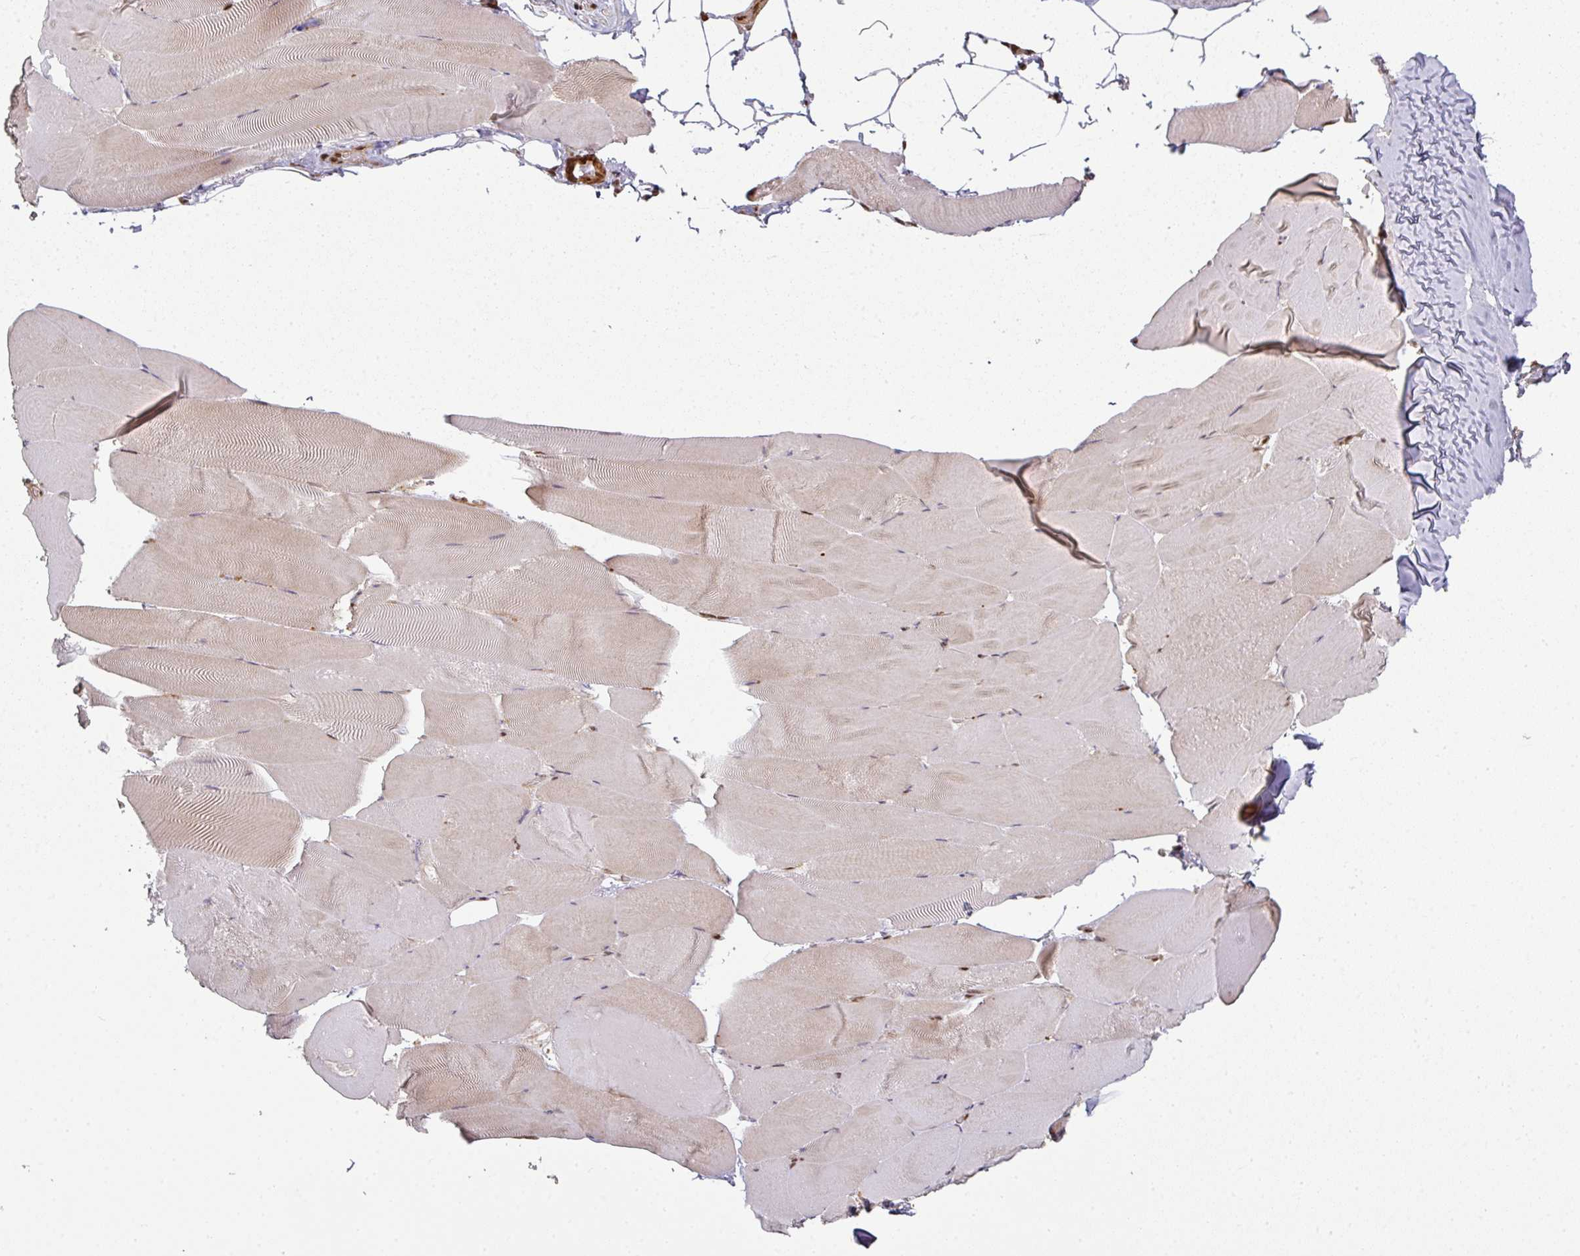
{"staining": {"intensity": "weak", "quantity": "25%-75%", "location": "cytoplasmic/membranous,nuclear"}, "tissue": "skeletal muscle", "cell_type": "Myocytes", "image_type": "normal", "snomed": [{"axis": "morphology", "description": "Normal tissue, NOS"}, {"axis": "topography", "description": "Skeletal muscle"}], "caption": "The micrograph reveals staining of benign skeletal muscle, revealing weak cytoplasmic/membranous,nuclear protein staining (brown color) within myocytes. (Stains: DAB in brown, nuclei in blue, Microscopy: brightfield microscopy at high magnification).", "gene": "SIK3", "patient": {"sex": "female", "age": 64}}